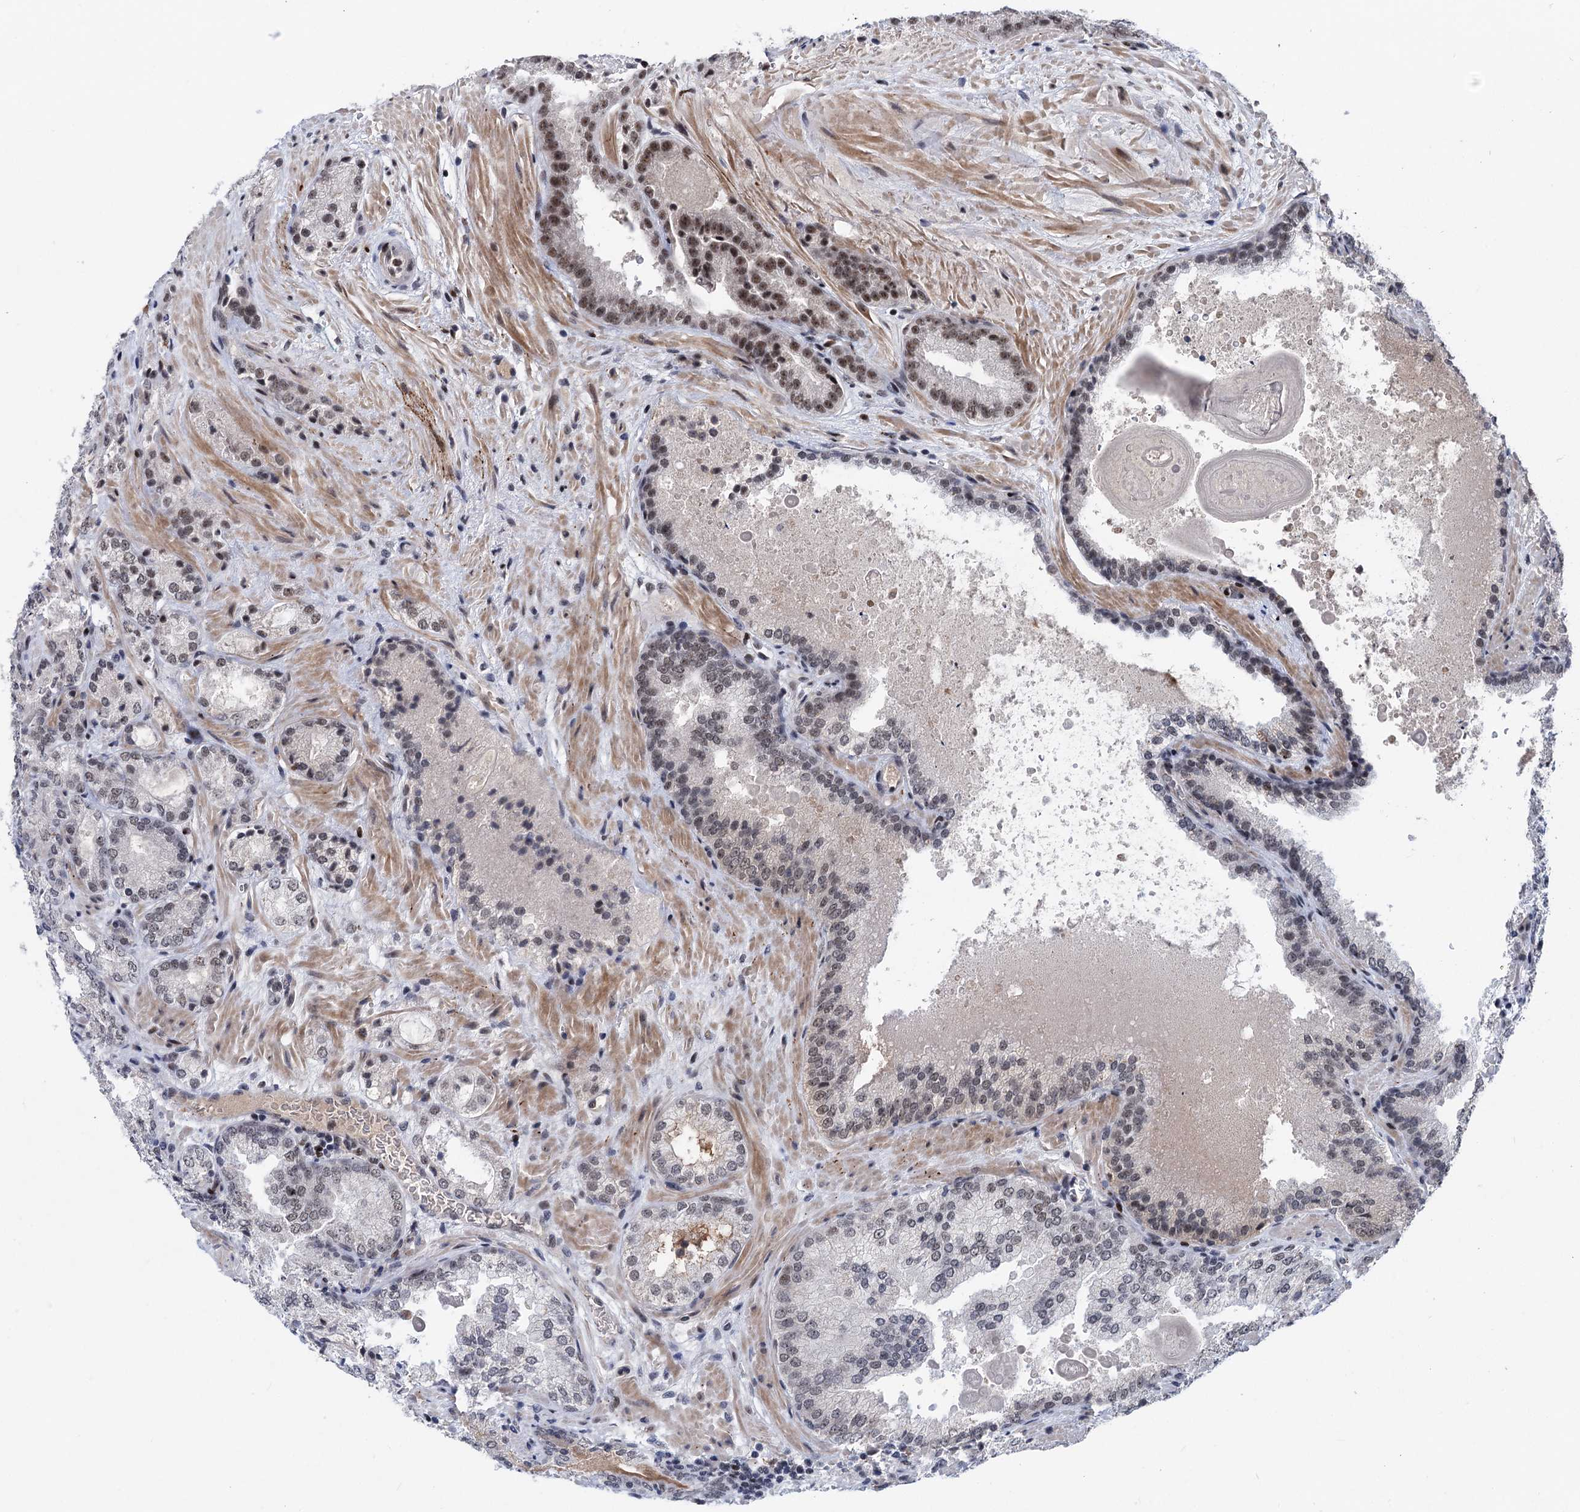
{"staining": {"intensity": "moderate", "quantity": "<25%", "location": "nuclear"}, "tissue": "prostate cancer", "cell_type": "Tumor cells", "image_type": "cancer", "snomed": [{"axis": "morphology", "description": "Adenocarcinoma, Low grade"}, {"axis": "topography", "description": "Prostate"}], "caption": "High-magnification brightfield microscopy of prostate cancer stained with DAB (3,3'-diaminobenzidine) (brown) and counterstained with hematoxylin (blue). tumor cells exhibit moderate nuclear staining is appreciated in approximately<25% of cells. Immunohistochemistry (ihc) stains the protein of interest in brown and the nuclei are stained blue.", "gene": "ZCCHC10", "patient": {"sex": "male", "age": 74}}